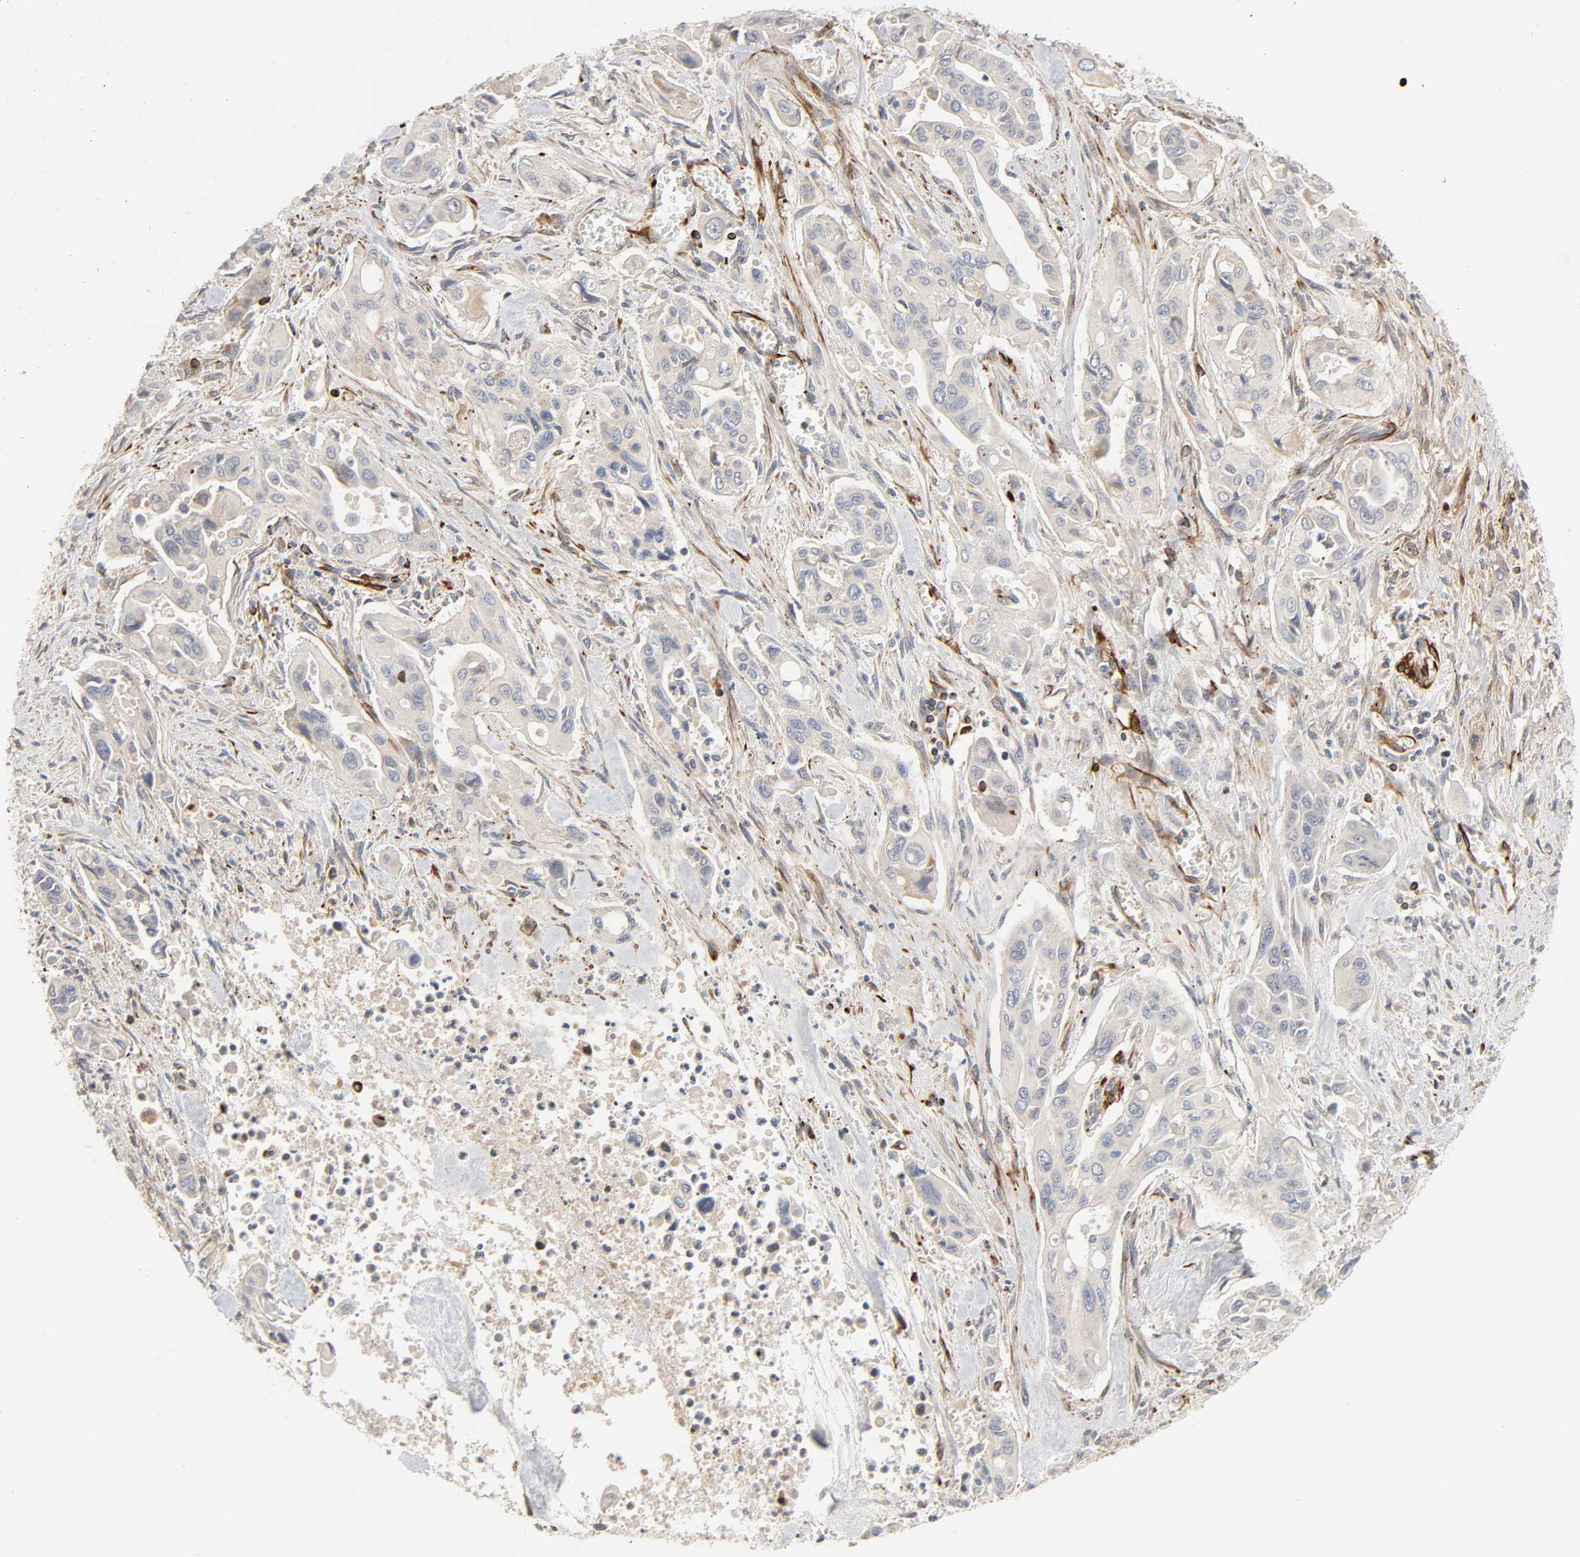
{"staining": {"intensity": "weak", "quantity": ">75%", "location": "cytoplasmic/membranous"}, "tissue": "pancreatic cancer", "cell_type": "Tumor cells", "image_type": "cancer", "snomed": [{"axis": "morphology", "description": "Adenocarcinoma, NOS"}, {"axis": "topography", "description": "Pancreas"}], "caption": "Immunohistochemistry (DAB (3,3'-diaminobenzidine)) staining of human pancreatic cancer demonstrates weak cytoplasmic/membranous protein expression in approximately >75% of tumor cells.", "gene": "FAM118A", "patient": {"sex": "male", "age": 77}}